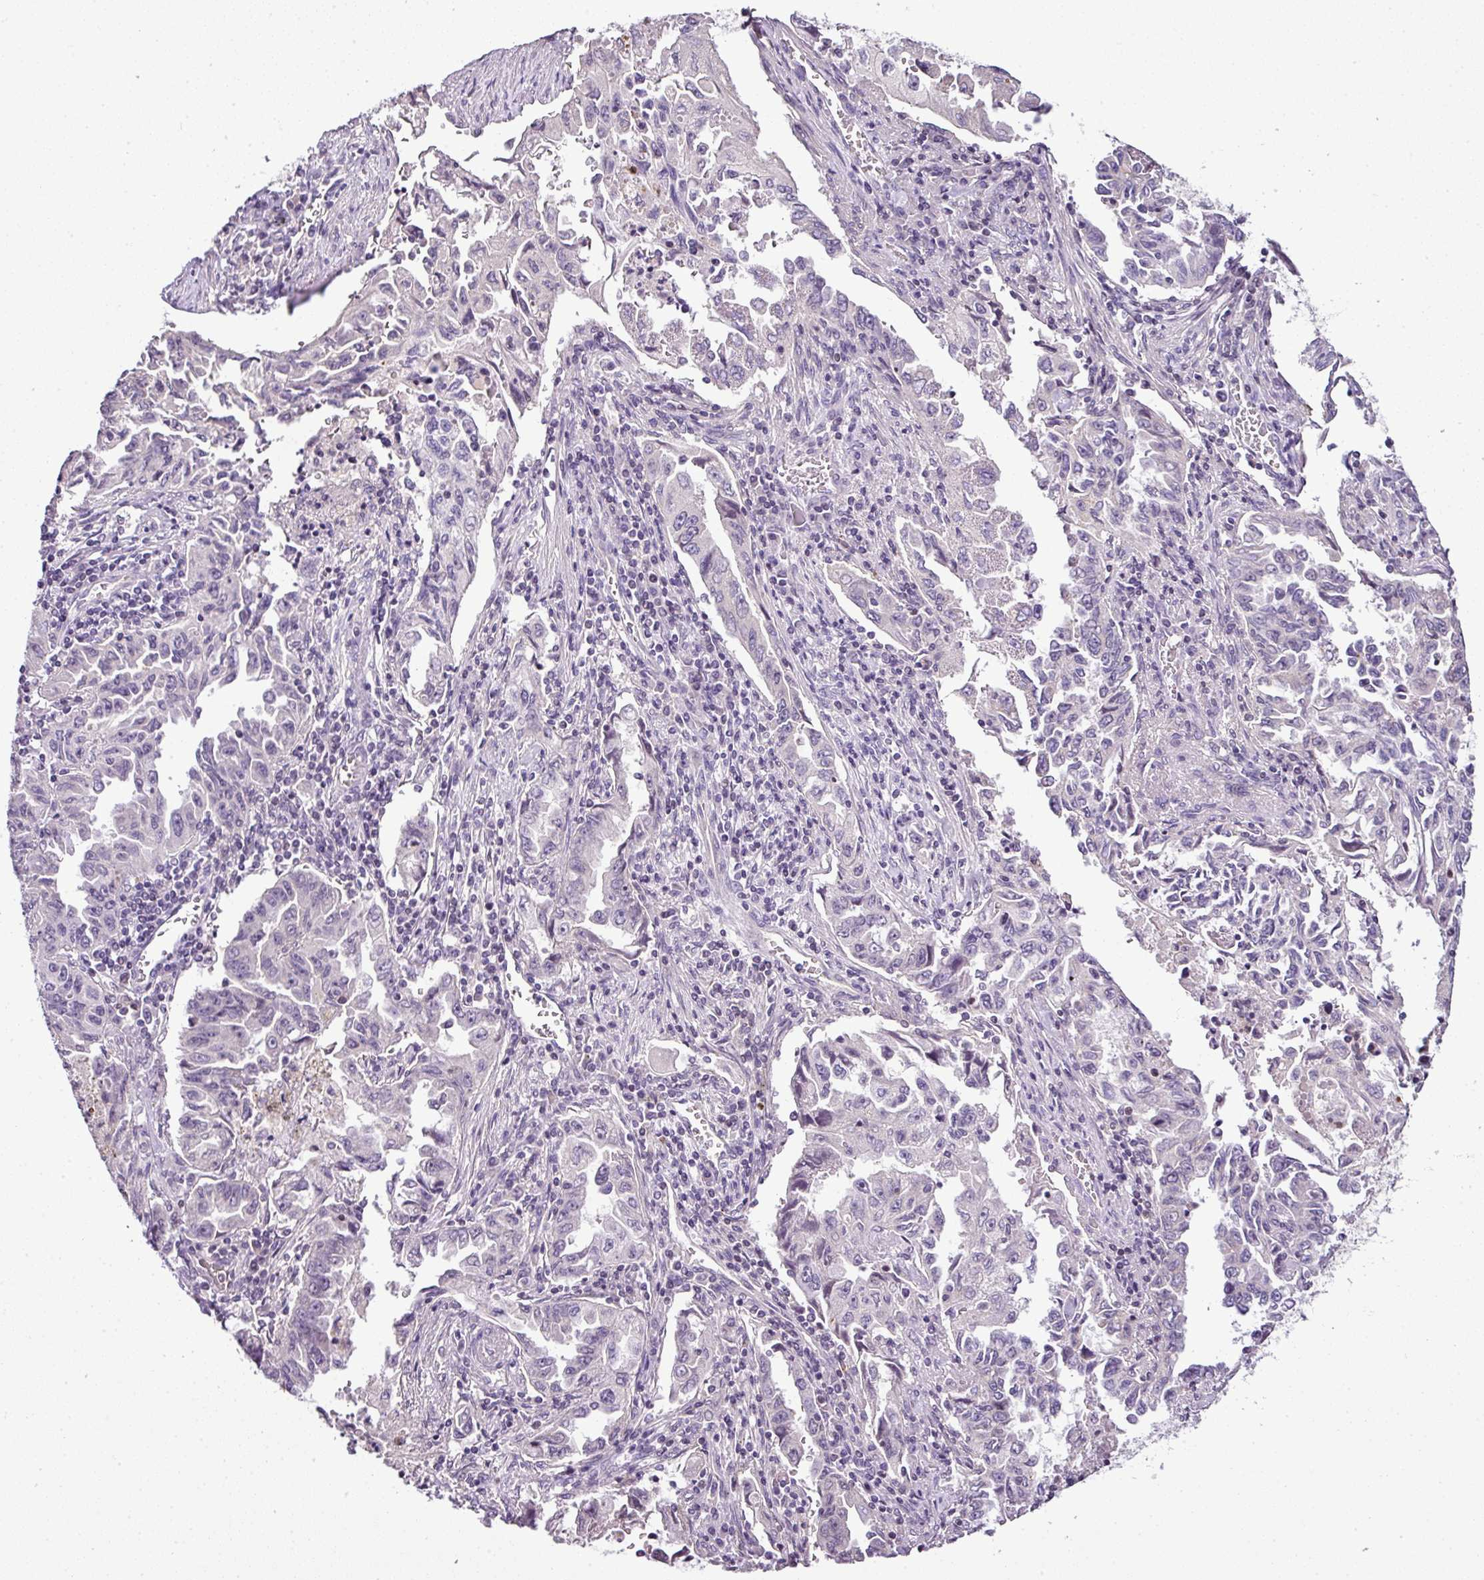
{"staining": {"intensity": "negative", "quantity": "none", "location": "none"}, "tissue": "lung cancer", "cell_type": "Tumor cells", "image_type": "cancer", "snomed": [{"axis": "morphology", "description": "Adenocarcinoma, NOS"}, {"axis": "topography", "description": "Lung"}], "caption": "A histopathology image of lung cancer stained for a protein demonstrates no brown staining in tumor cells. The staining was performed using DAB (3,3'-diaminobenzidine) to visualize the protein expression in brown, while the nuclei were stained in blue with hematoxylin (Magnification: 20x).", "gene": "TEX30", "patient": {"sex": "female", "age": 51}}